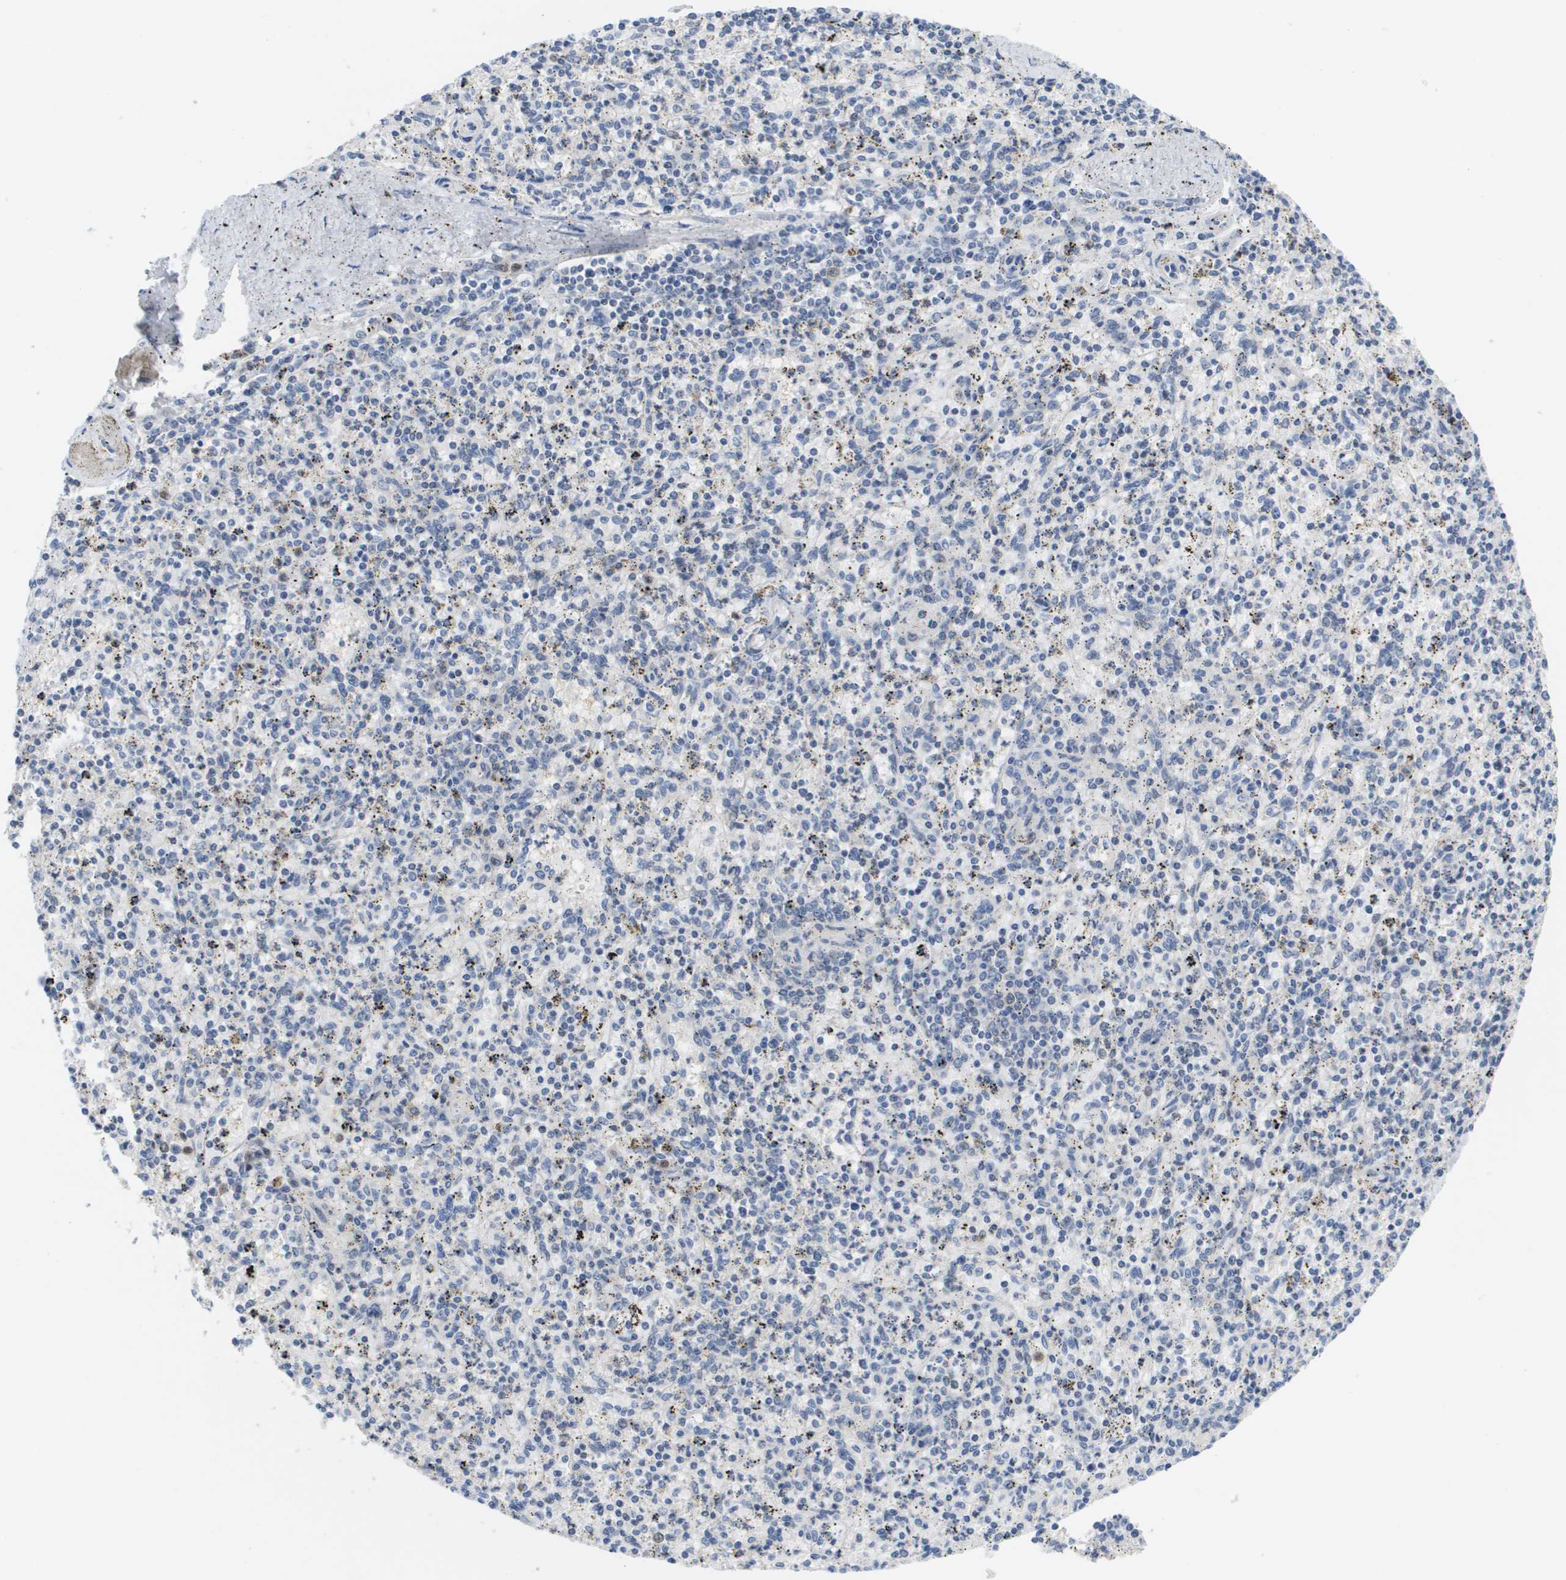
{"staining": {"intensity": "moderate", "quantity": "<25%", "location": "nuclear"}, "tissue": "spleen", "cell_type": "Cells in red pulp", "image_type": "normal", "snomed": [{"axis": "morphology", "description": "Normal tissue, NOS"}, {"axis": "topography", "description": "Spleen"}], "caption": "IHC (DAB) staining of benign spleen shows moderate nuclear protein positivity in about <25% of cells in red pulp. Nuclei are stained in blue.", "gene": "FKBP4", "patient": {"sex": "male", "age": 72}}